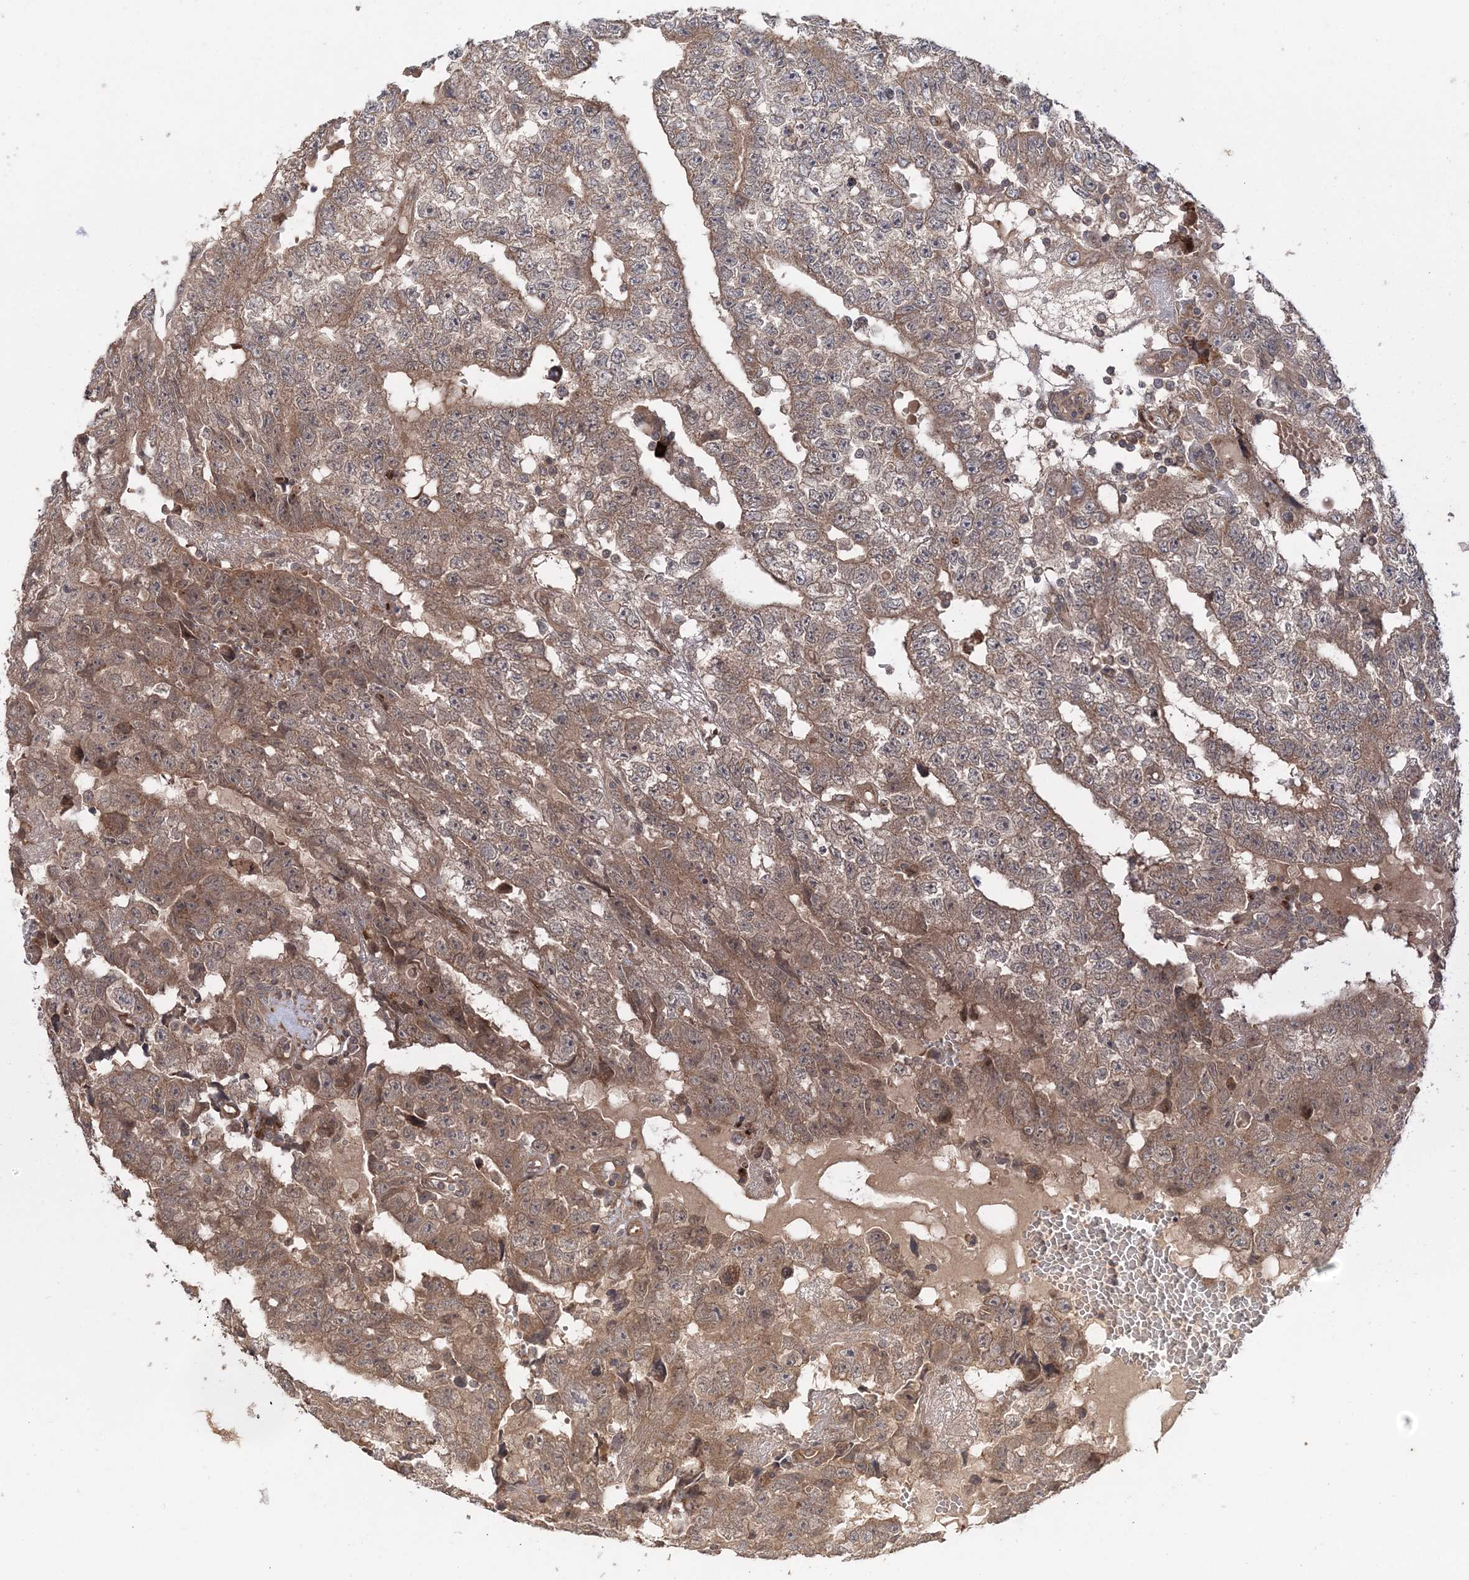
{"staining": {"intensity": "moderate", "quantity": ">75%", "location": "cytoplasmic/membranous"}, "tissue": "testis cancer", "cell_type": "Tumor cells", "image_type": "cancer", "snomed": [{"axis": "morphology", "description": "Carcinoma, Embryonal, NOS"}, {"axis": "topography", "description": "Testis"}], "caption": "Tumor cells exhibit moderate cytoplasmic/membranous expression in about >75% of cells in testis cancer (embryonal carcinoma).", "gene": "UBTD2", "patient": {"sex": "male", "age": 25}}